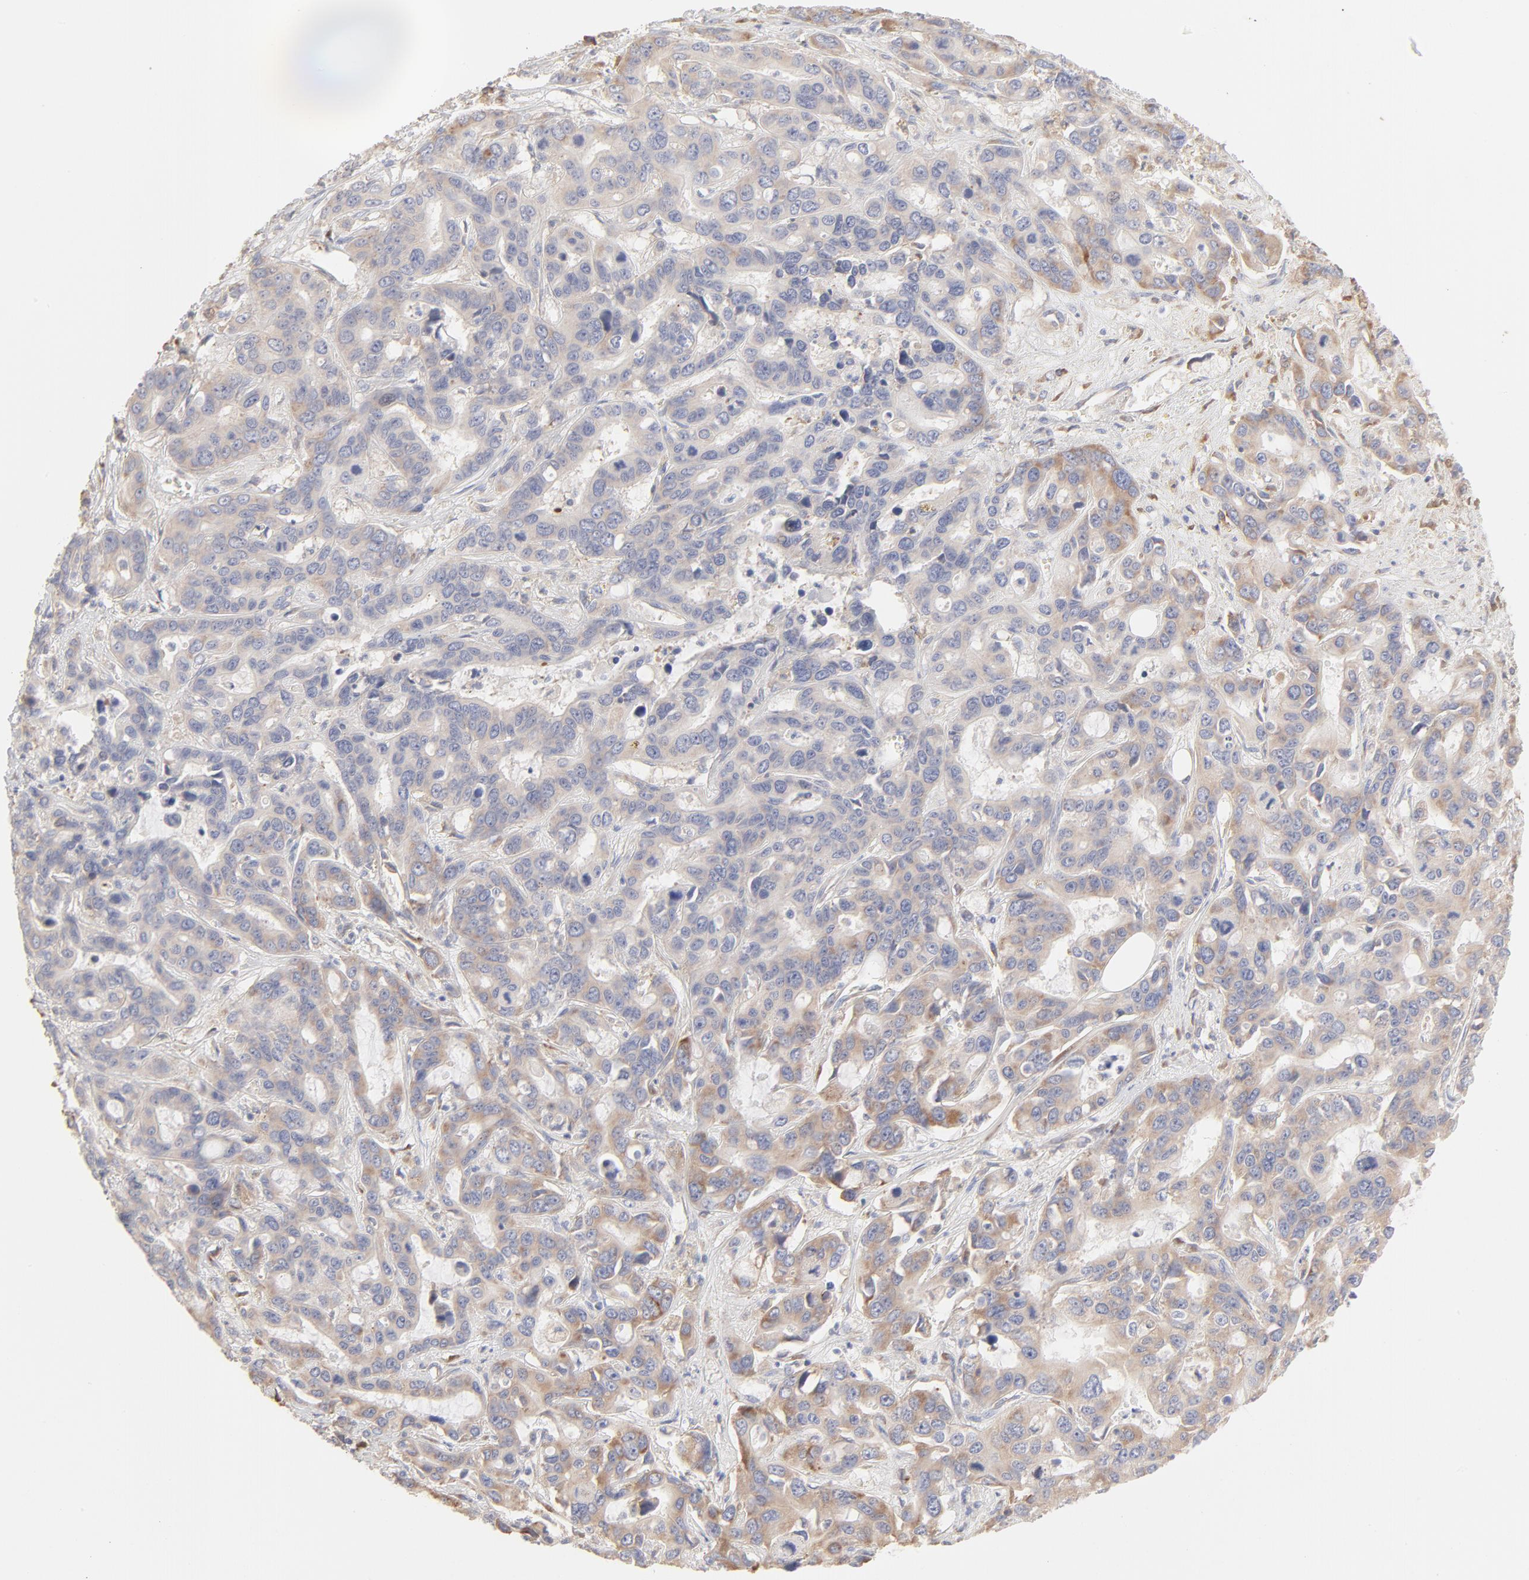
{"staining": {"intensity": "weak", "quantity": "25%-75%", "location": "cytoplasmic/membranous"}, "tissue": "liver cancer", "cell_type": "Tumor cells", "image_type": "cancer", "snomed": [{"axis": "morphology", "description": "Cholangiocarcinoma"}, {"axis": "topography", "description": "Liver"}], "caption": "Immunohistochemistry (IHC) micrograph of neoplastic tissue: human liver cholangiocarcinoma stained using immunohistochemistry (IHC) shows low levels of weak protein expression localized specifically in the cytoplasmic/membranous of tumor cells, appearing as a cytoplasmic/membranous brown color.", "gene": "RPS21", "patient": {"sex": "female", "age": 65}}